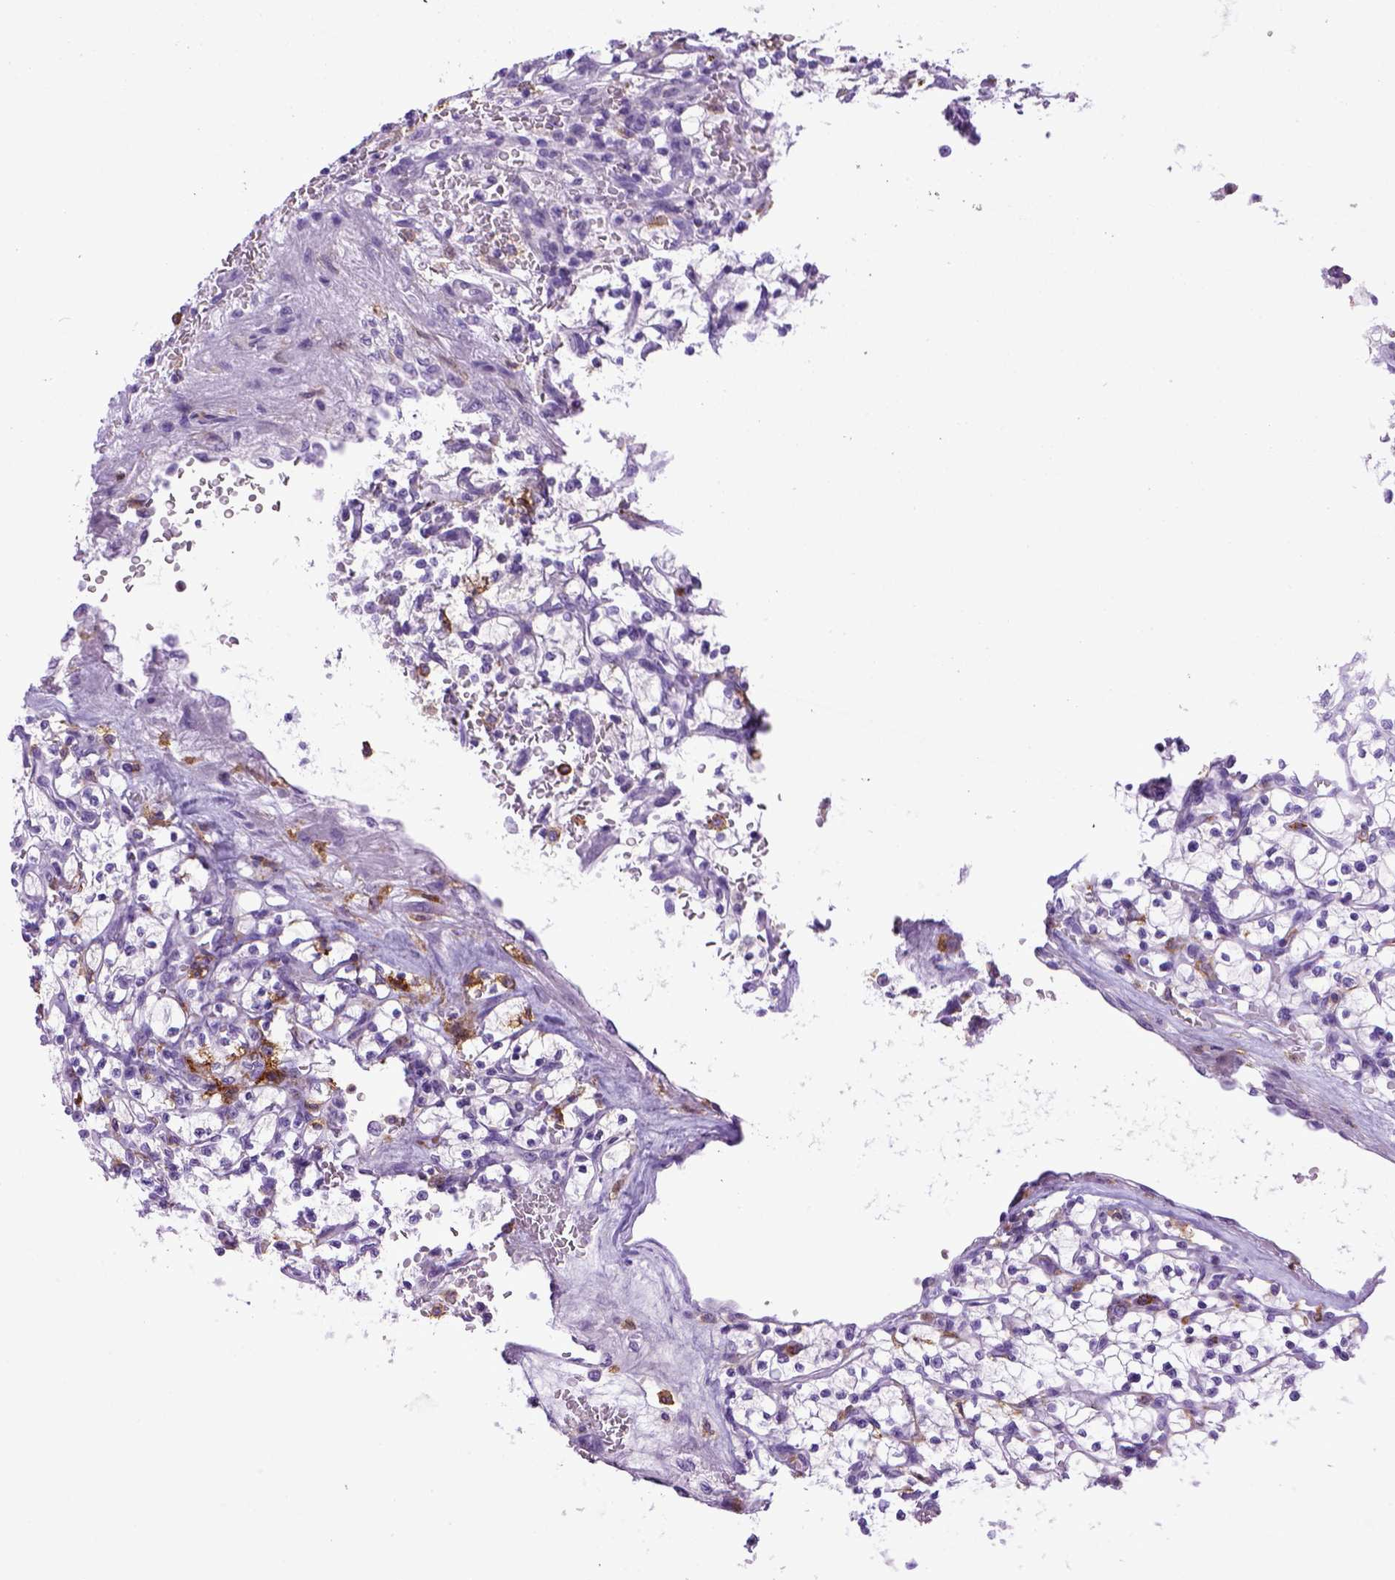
{"staining": {"intensity": "negative", "quantity": "none", "location": "none"}, "tissue": "renal cancer", "cell_type": "Tumor cells", "image_type": "cancer", "snomed": [{"axis": "morphology", "description": "Adenocarcinoma, NOS"}, {"axis": "topography", "description": "Kidney"}], "caption": "Immunohistochemistry (IHC) image of neoplastic tissue: adenocarcinoma (renal) stained with DAB reveals no significant protein positivity in tumor cells.", "gene": "ITGAX", "patient": {"sex": "female", "age": 64}}